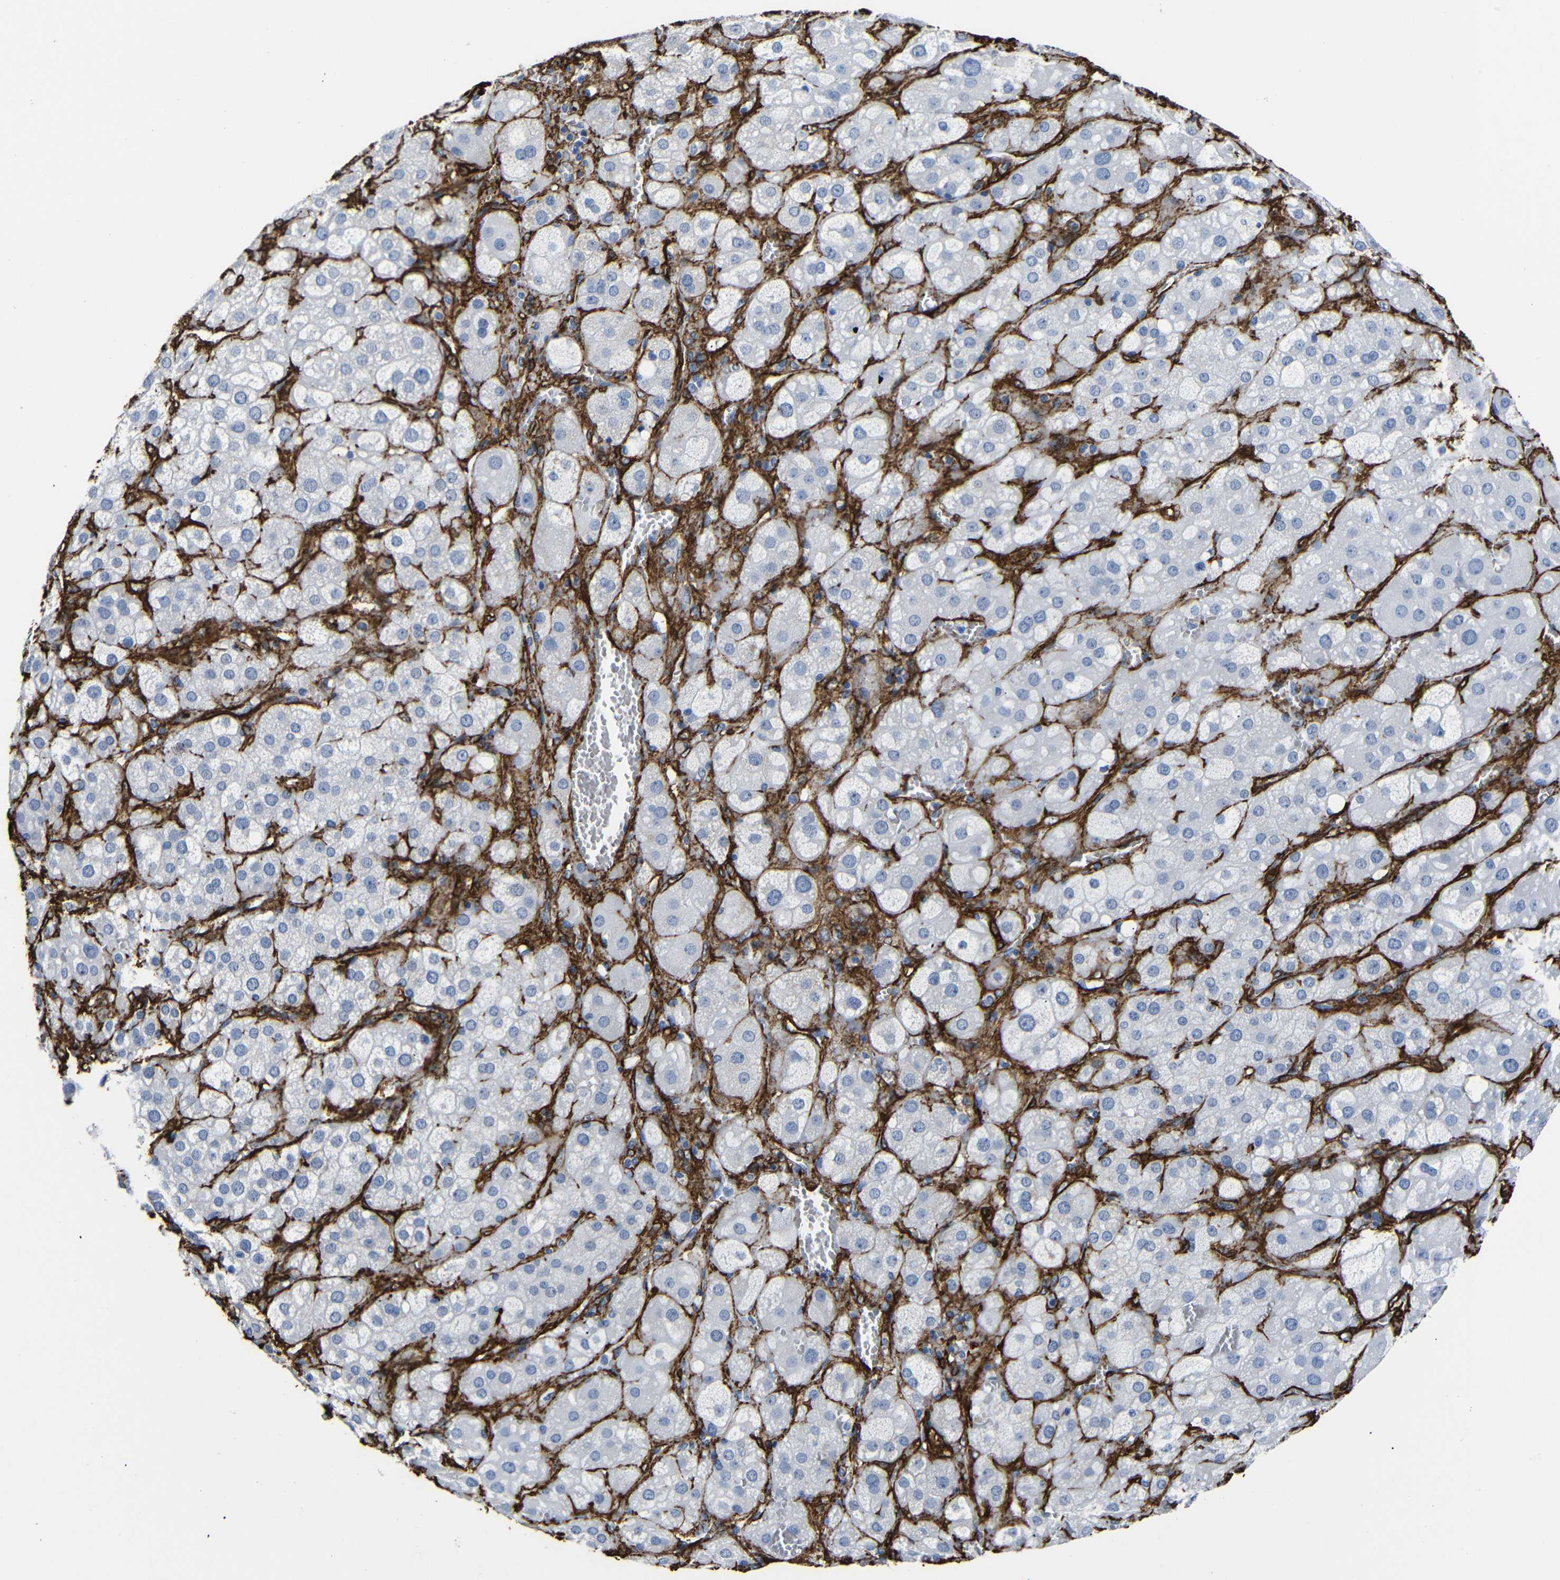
{"staining": {"intensity": "negative", "quantity": "none", "location": "none"}, "tissue": "adrenal gland", "cell_type": "Glandular cells", "image_type": "normal", "snomed": [{"axis": "morphology", "description": "Normal tissue, NOS"}, {"axis": "topography", "description": "Adrenal gland"}], "caption": "A histopathology image of adrenal gland stained for a protein displays no brown staining in glandular cells.", "gene": "ACTA2", "patient": {"sex": "female", "age": 47}}